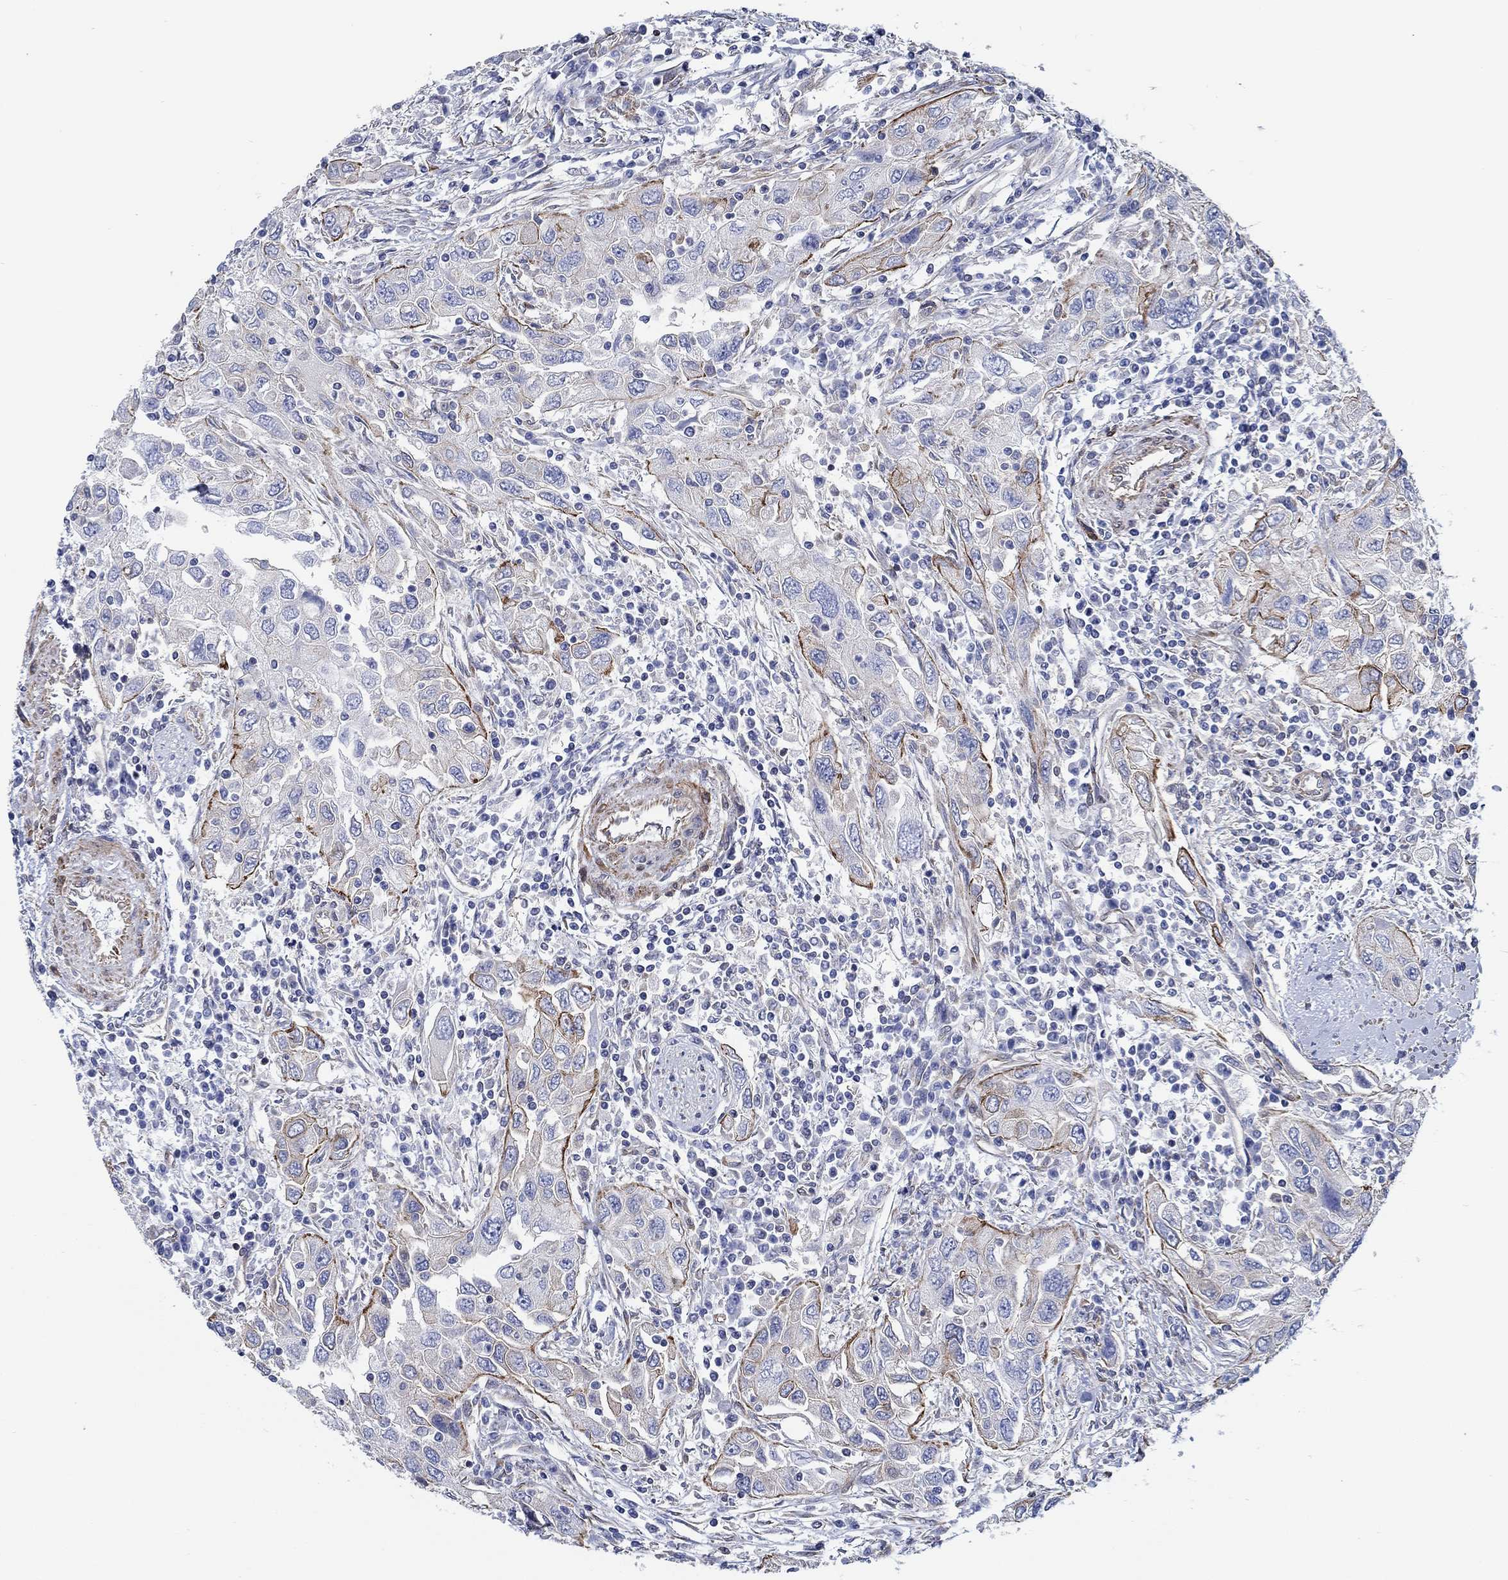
{"staining": {"intensity": "strong", "quantity": "<25%", "location": "cytoplasmic/membranous"}, "tissue": "urothelial cancer", "cell_type": "Tumor cells", "image_type": "cancer", "snomed": [{"axis": "morphology", "description": "Urothelial carcinoma, High grade"}, {"axis": "topography", "description": "Urinary bladder"}], "caption": "About <25% of tumor cells in high-grade urothelial carcinoma display strong cytoplasmic/membranous protein staining as visualized by brown immunohistochemical staining.", "gene": "FMN1", "patient": {"sex": "male", "age": 76}}